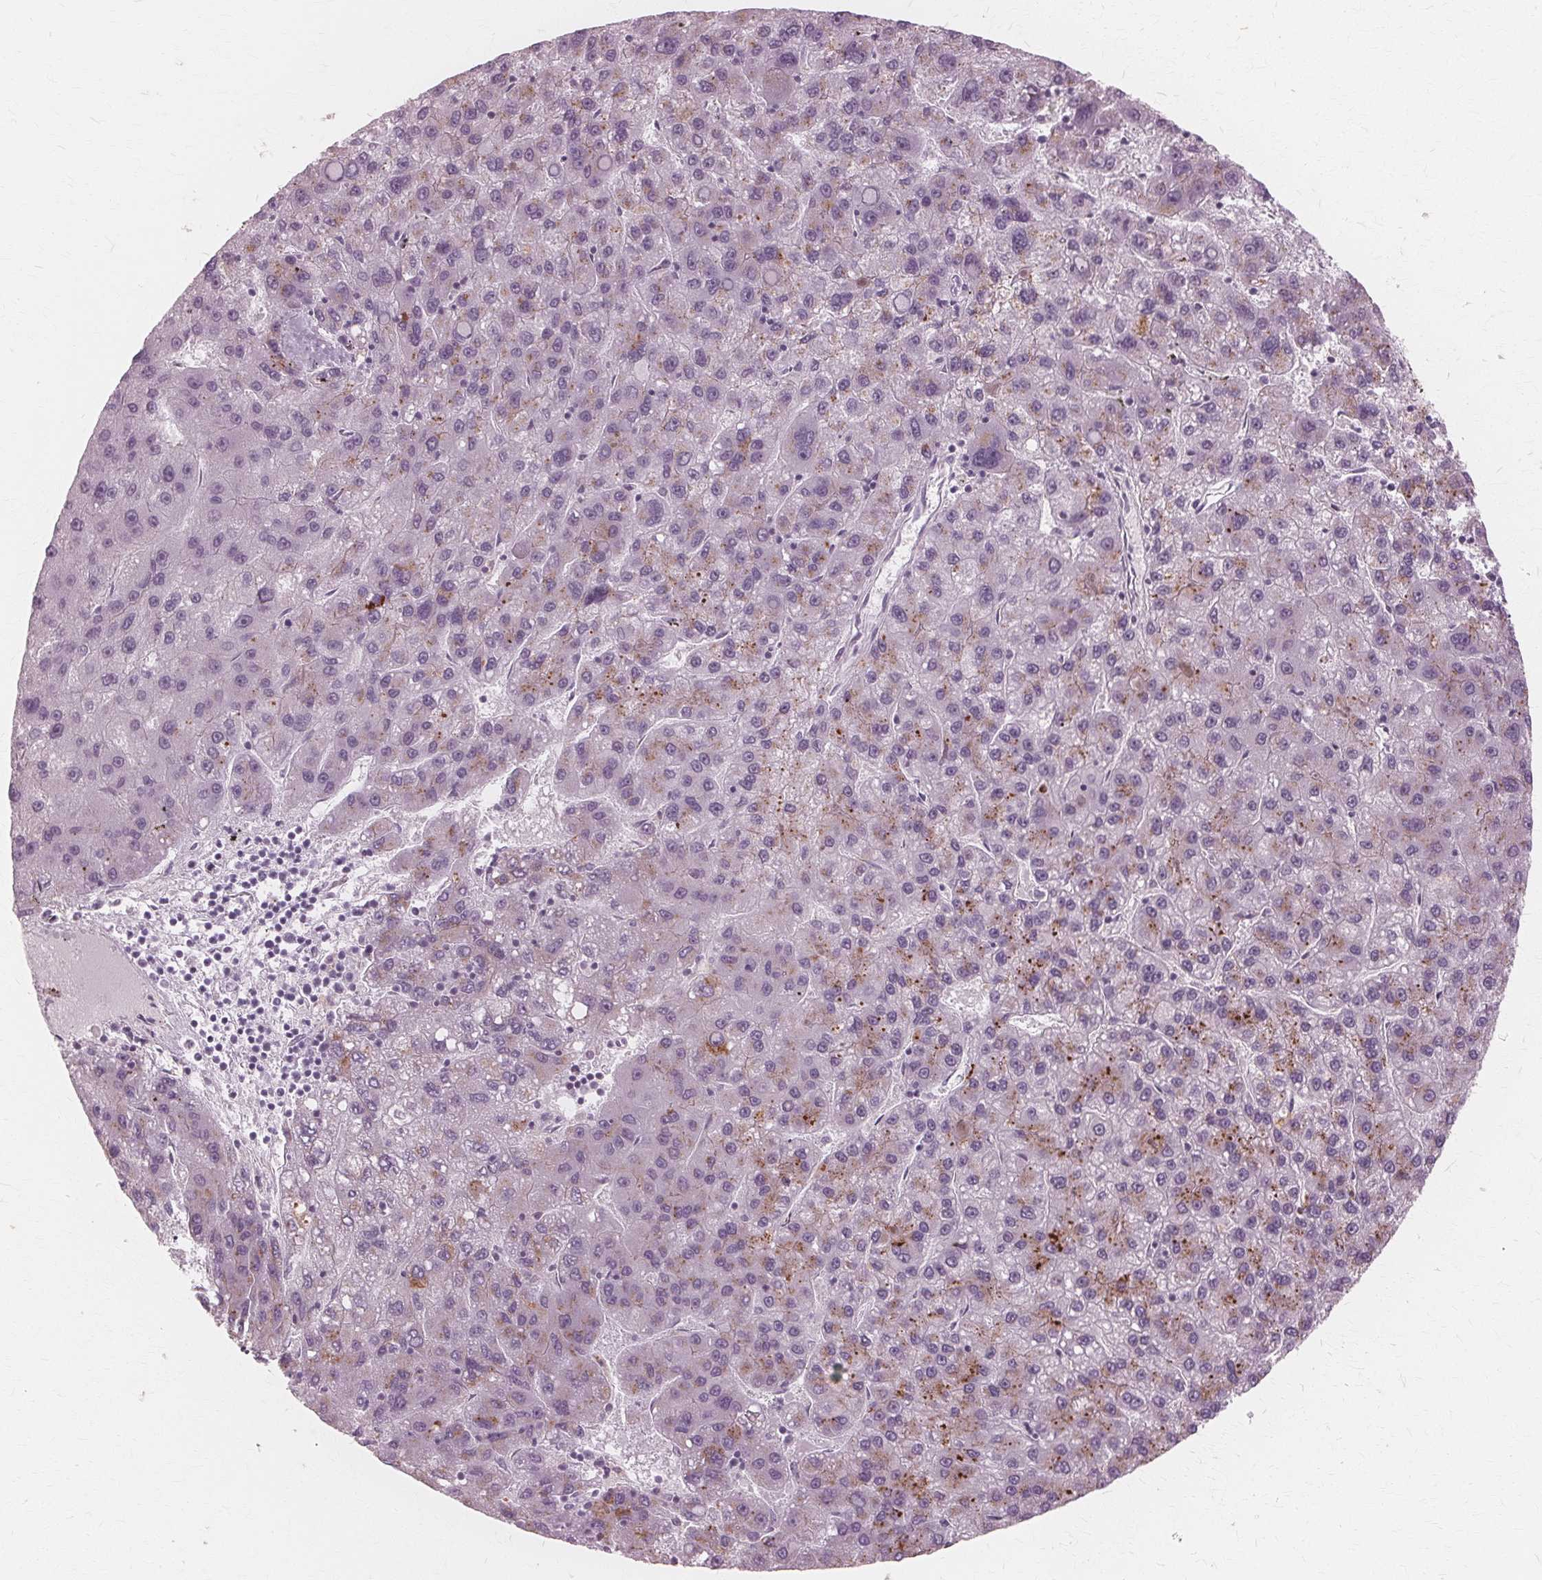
{"staining": {"intensity": "moderate", "quantity": "25%-75%", "location": "cytoplasmic/membranous"}, "tissue": "liver cancer", "cell_type": "Tumor cells", "image_type": "cancer", "snomed": [{"axis": "morphology", "description": "Carcinoma, Hepatocellular, NOS"}, {"axis": "topography", "description": "Liver"}], "caption": "Liver cancer (hepatocellular carcinoma) stained with a brown dye shows moderate cytoplasmic/membranous positive expression in approximately 25%-75% of tumor cells.", "gene": "DNASE2", "patient": {"sex": "female", "age": 82}}